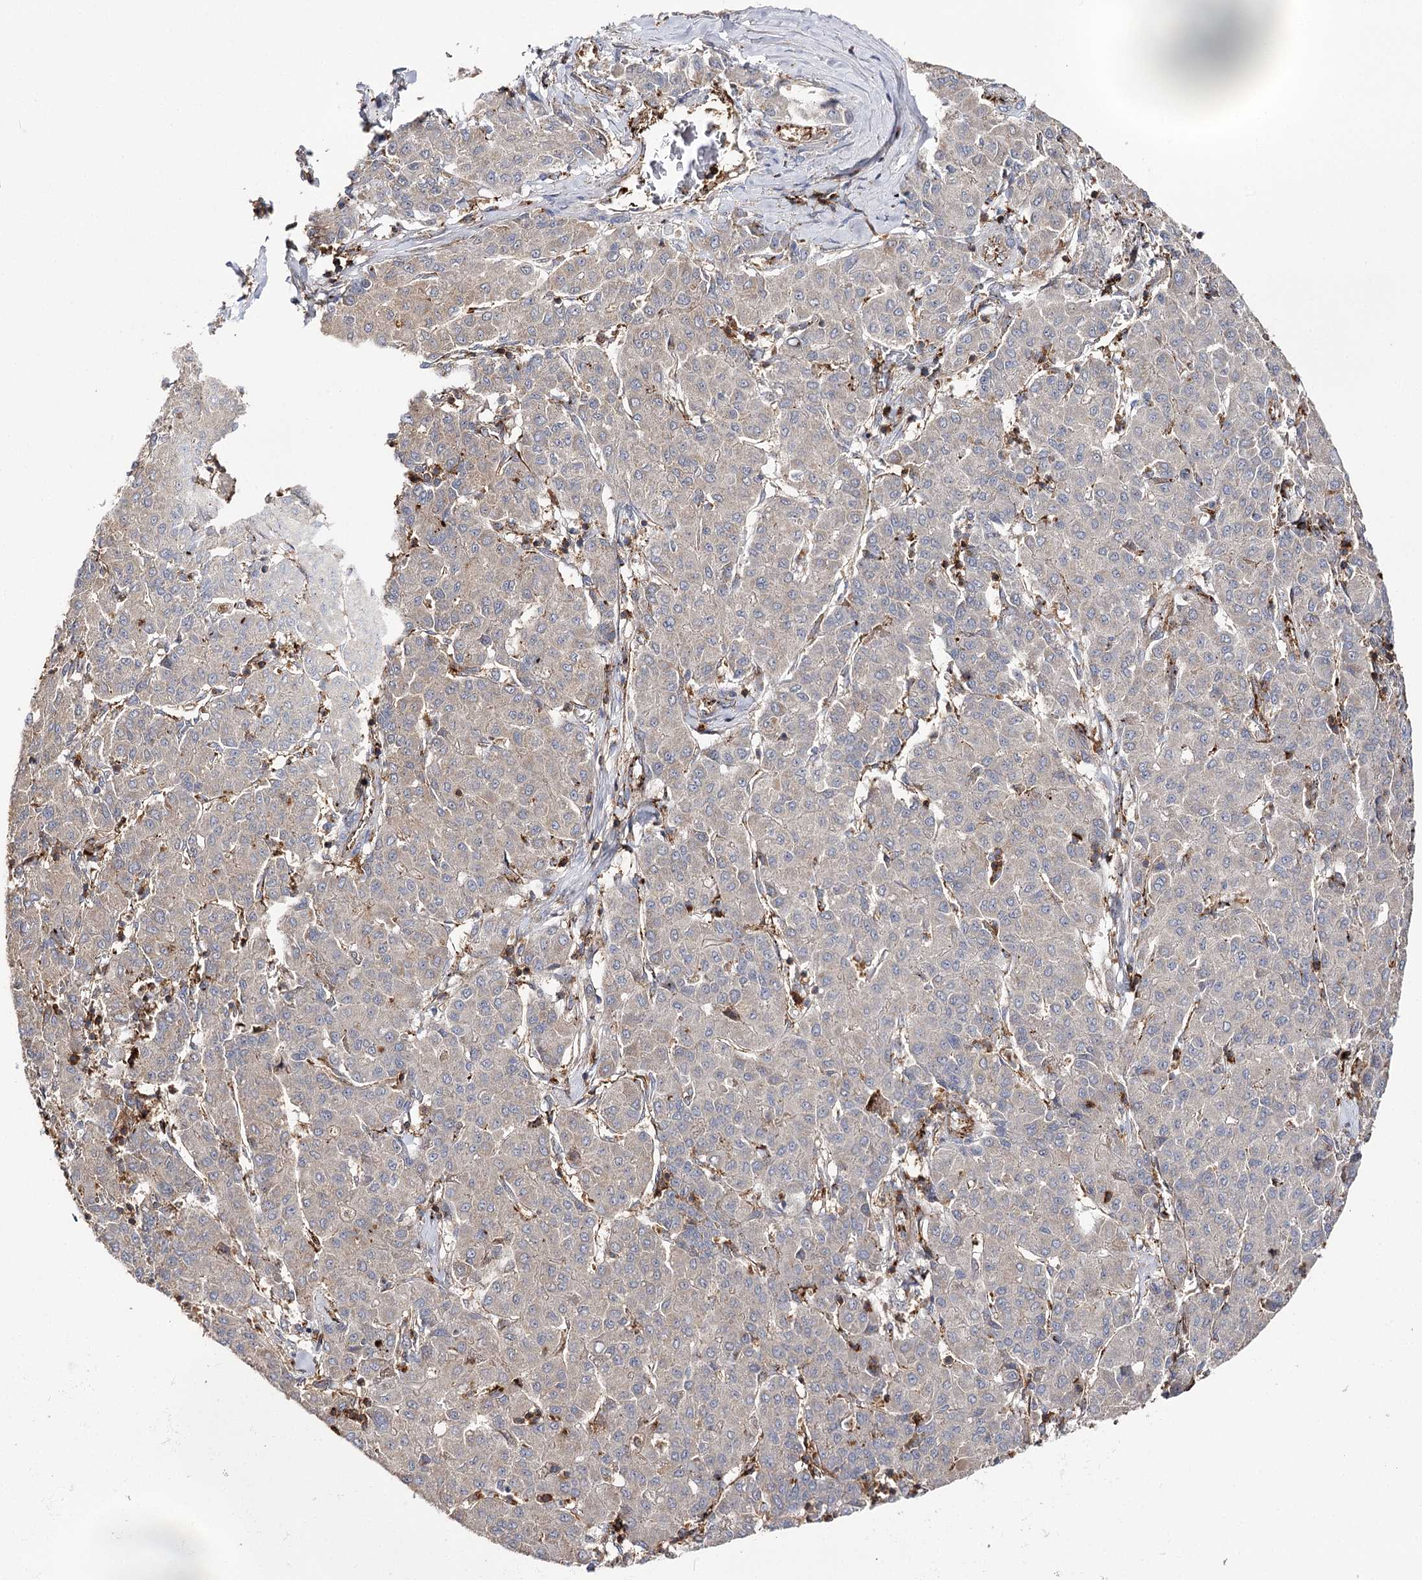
{"staining": {"intensity": "negative", "quantity": "none", "location": "none"}, "tissue": "liver cancer", "cell_type": "Tumor cells", "image_type": "cancer", "snomed": [{"axis": "morphology", "description": "Carcinoma, Hepatocellular, NOS"}, {"axis": "topography", "description": "Liver"}], "caption": "This is an IHC histopathology image of human liver hepatocellular carcinoma. There is no positivity in tumor cells.", "gene": "SEC24B", "patient": {"sex": "male", "age": 65}}